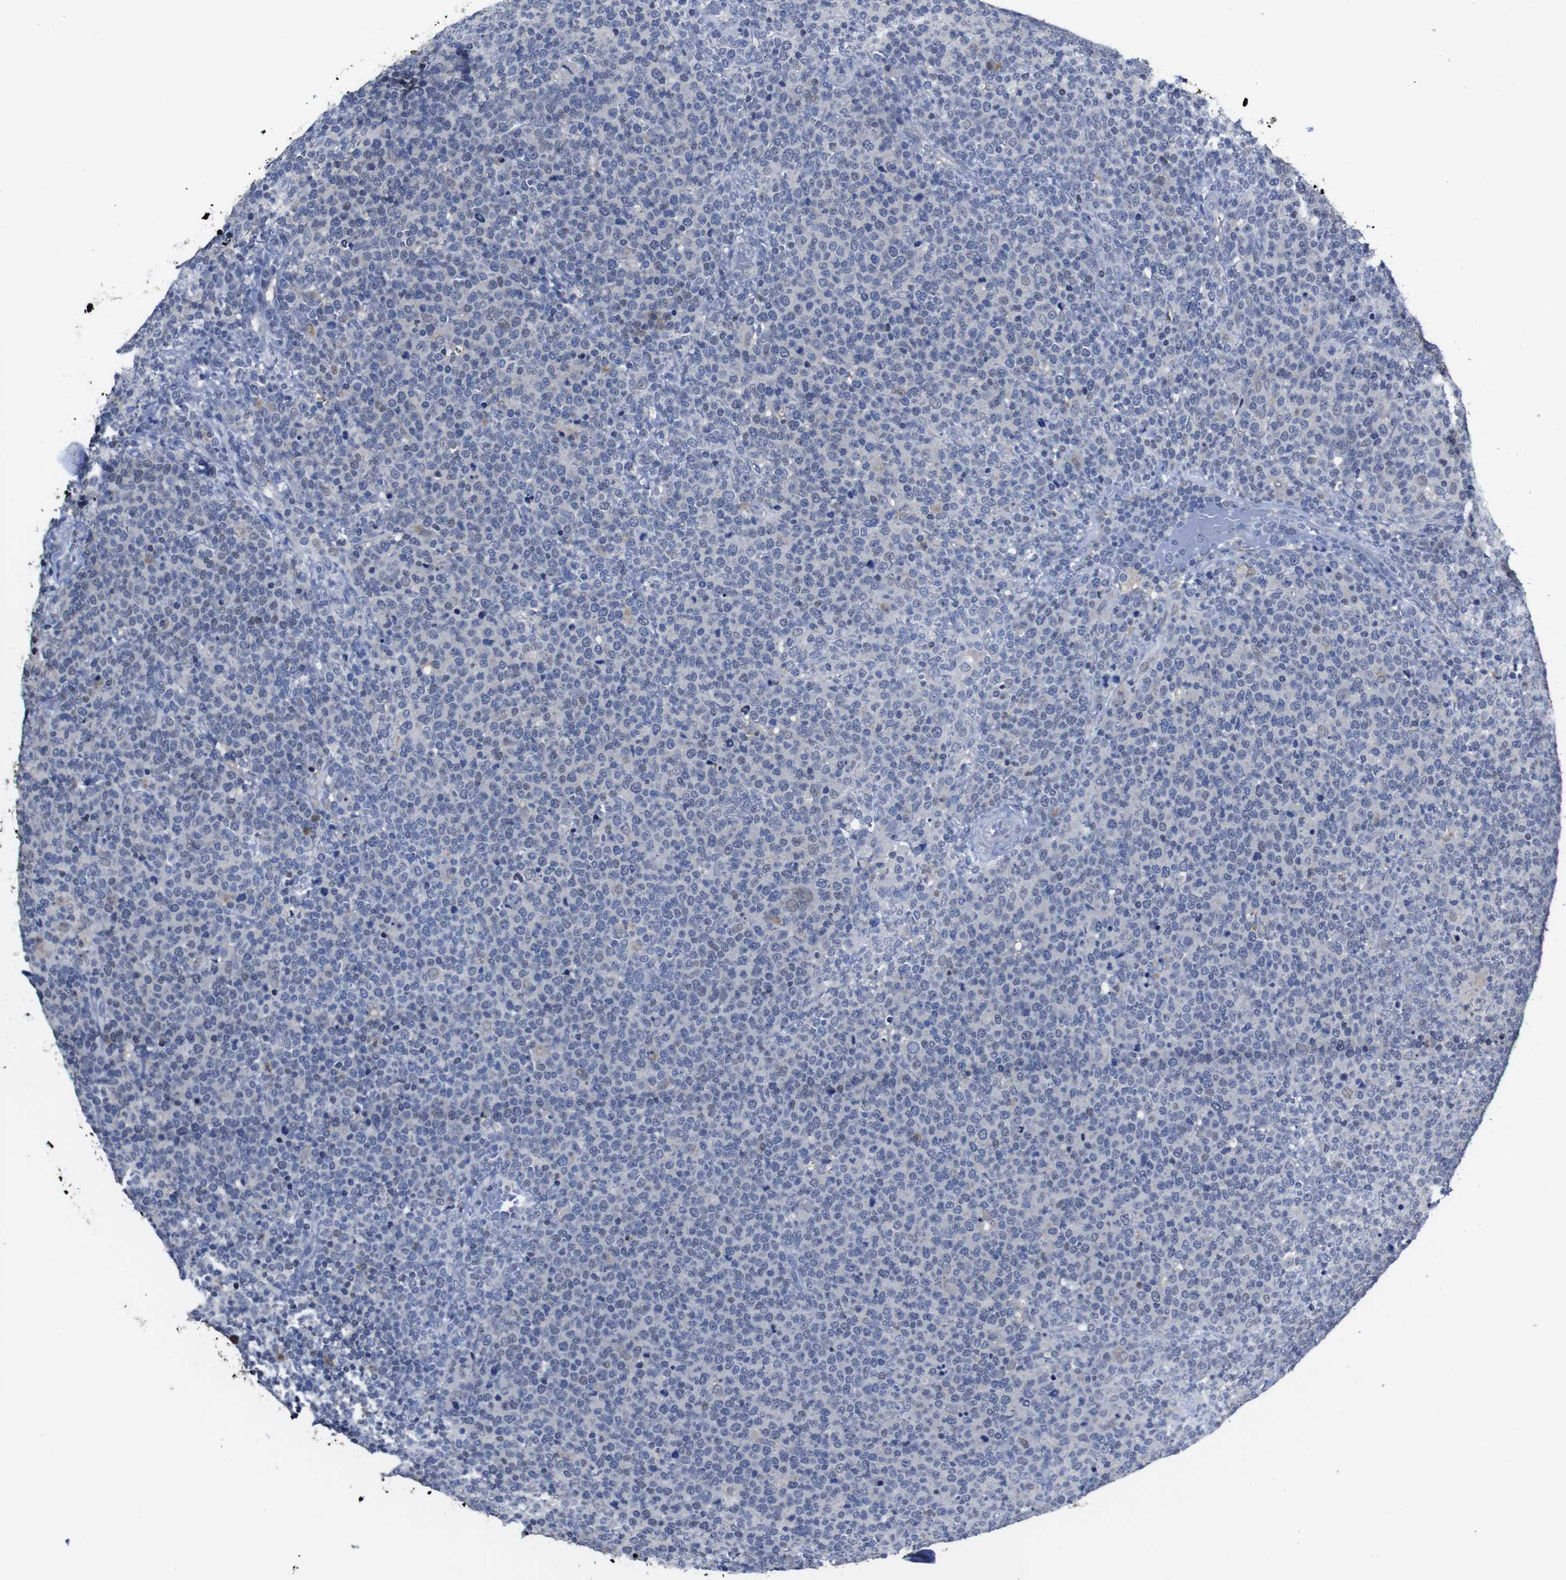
{"staining": {"intensity": "negative", "quantity": "none", "location": "none"}, "tissue": "lymphoma", "cell_type": "Tumor cells", "image_type": "cancer", "snomed": [{"axis": "morphology", "description": "Malignant lymphoma, non-Hodgkin's type, High grade"}, {"axis": "topography", "description": "Lymph node"}], "caption": "IHC micrograph of human lymphoma stained for a protein (brown), which displays no staining in tumor cells.", "gene": "SEMA4B", "patient": {"sex": "male", "age": 61}}